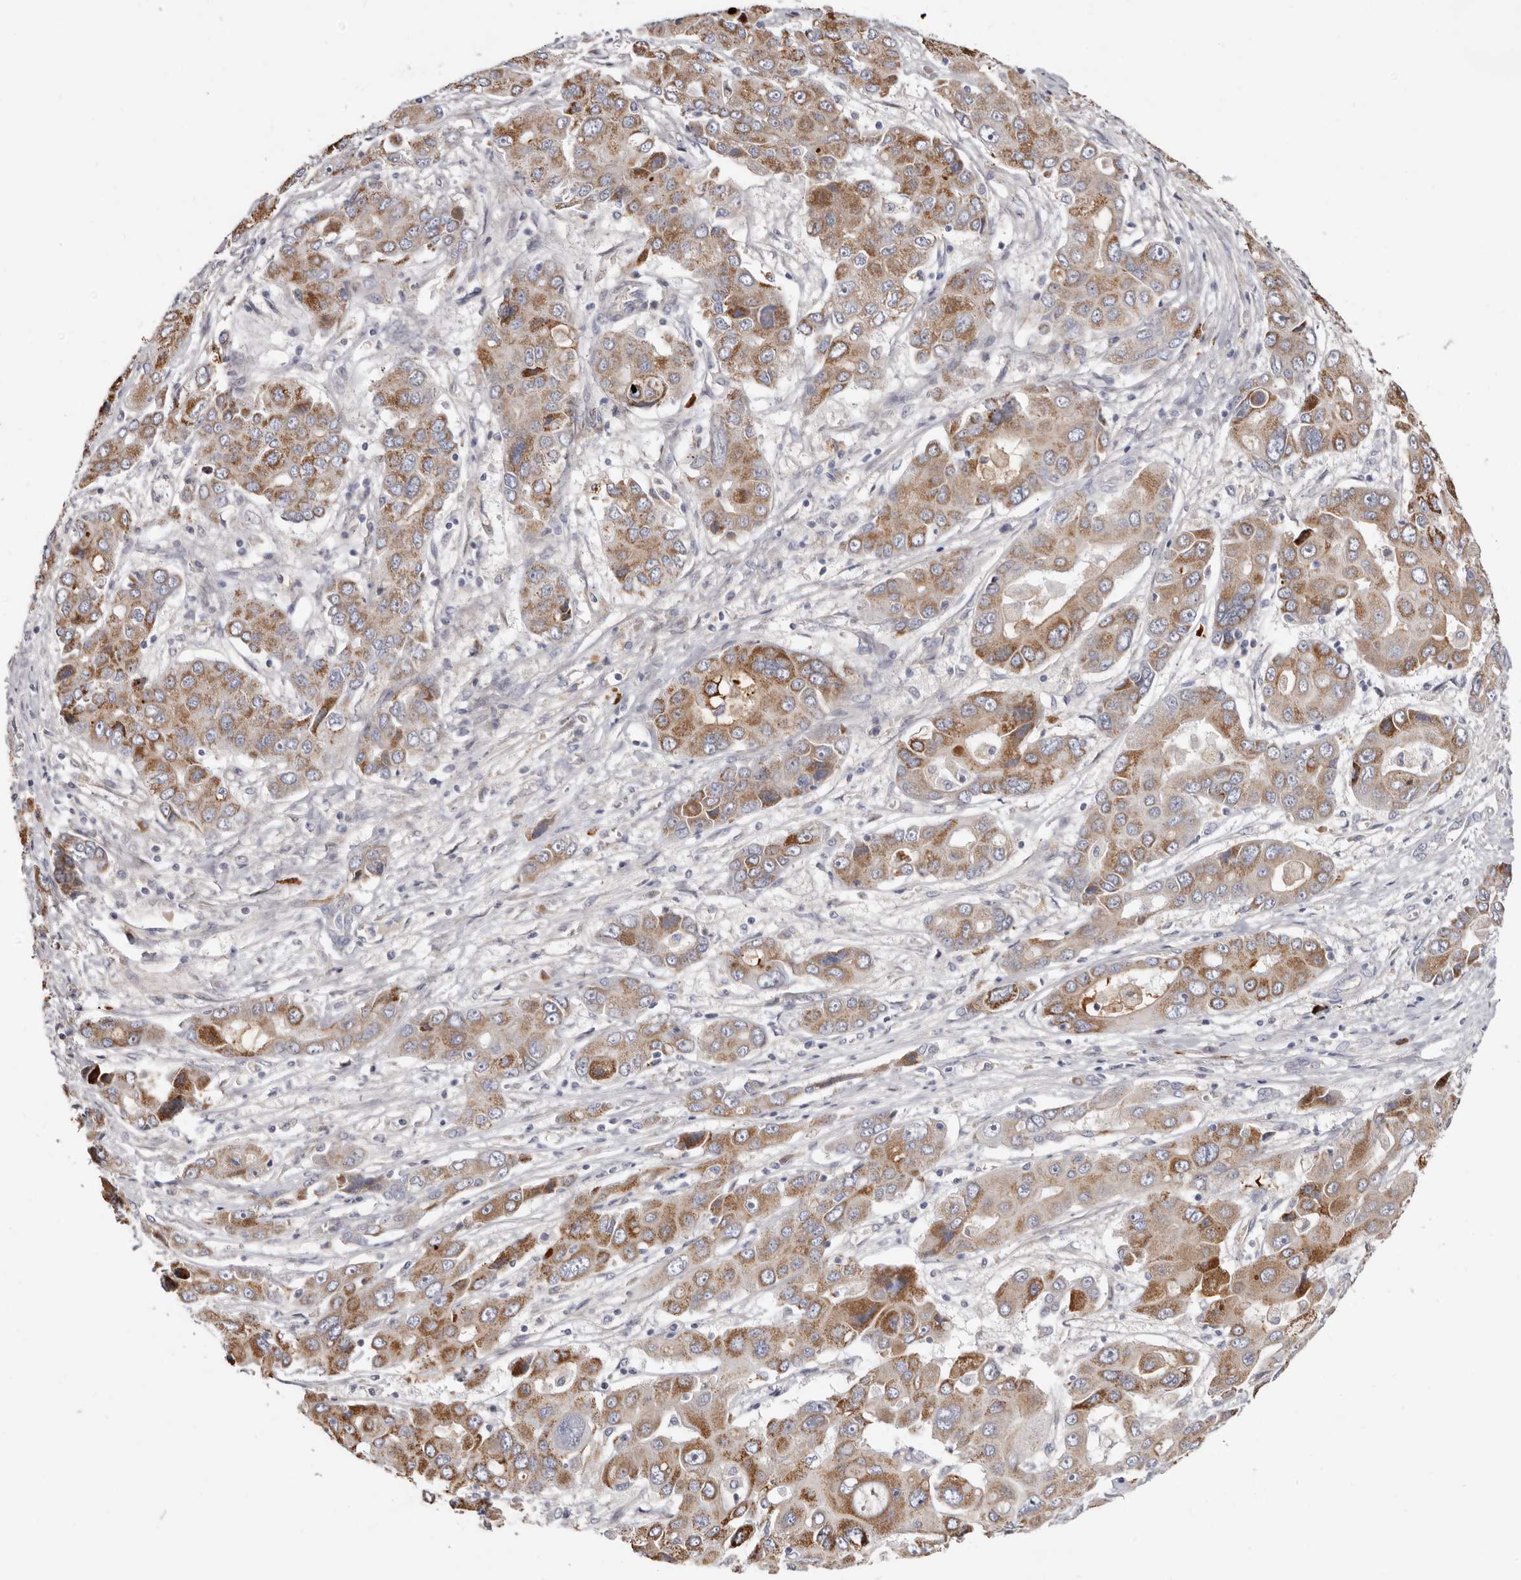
{"staining": {"intensity": "moderate", "quantity": ">75%", "location": "cytoplasmic/membranous"}, "tissue": "liver cancer", "cell_type": "Tumor cells", "image_type": "cancer", "snomed": [{"axis": "morphology", "description": "Cholangiocarcinoma"}, {"axis": "topography", "description": "Liver"}], "caption": "IHC (DAB) staining of liver cholangiocarcinoma reveals moderate cytoplasmic/membranous protein staining in approximately >75% of tumor cells.", "gene": "SPTA1", "patient": {"sex": "male", "age": 67}}